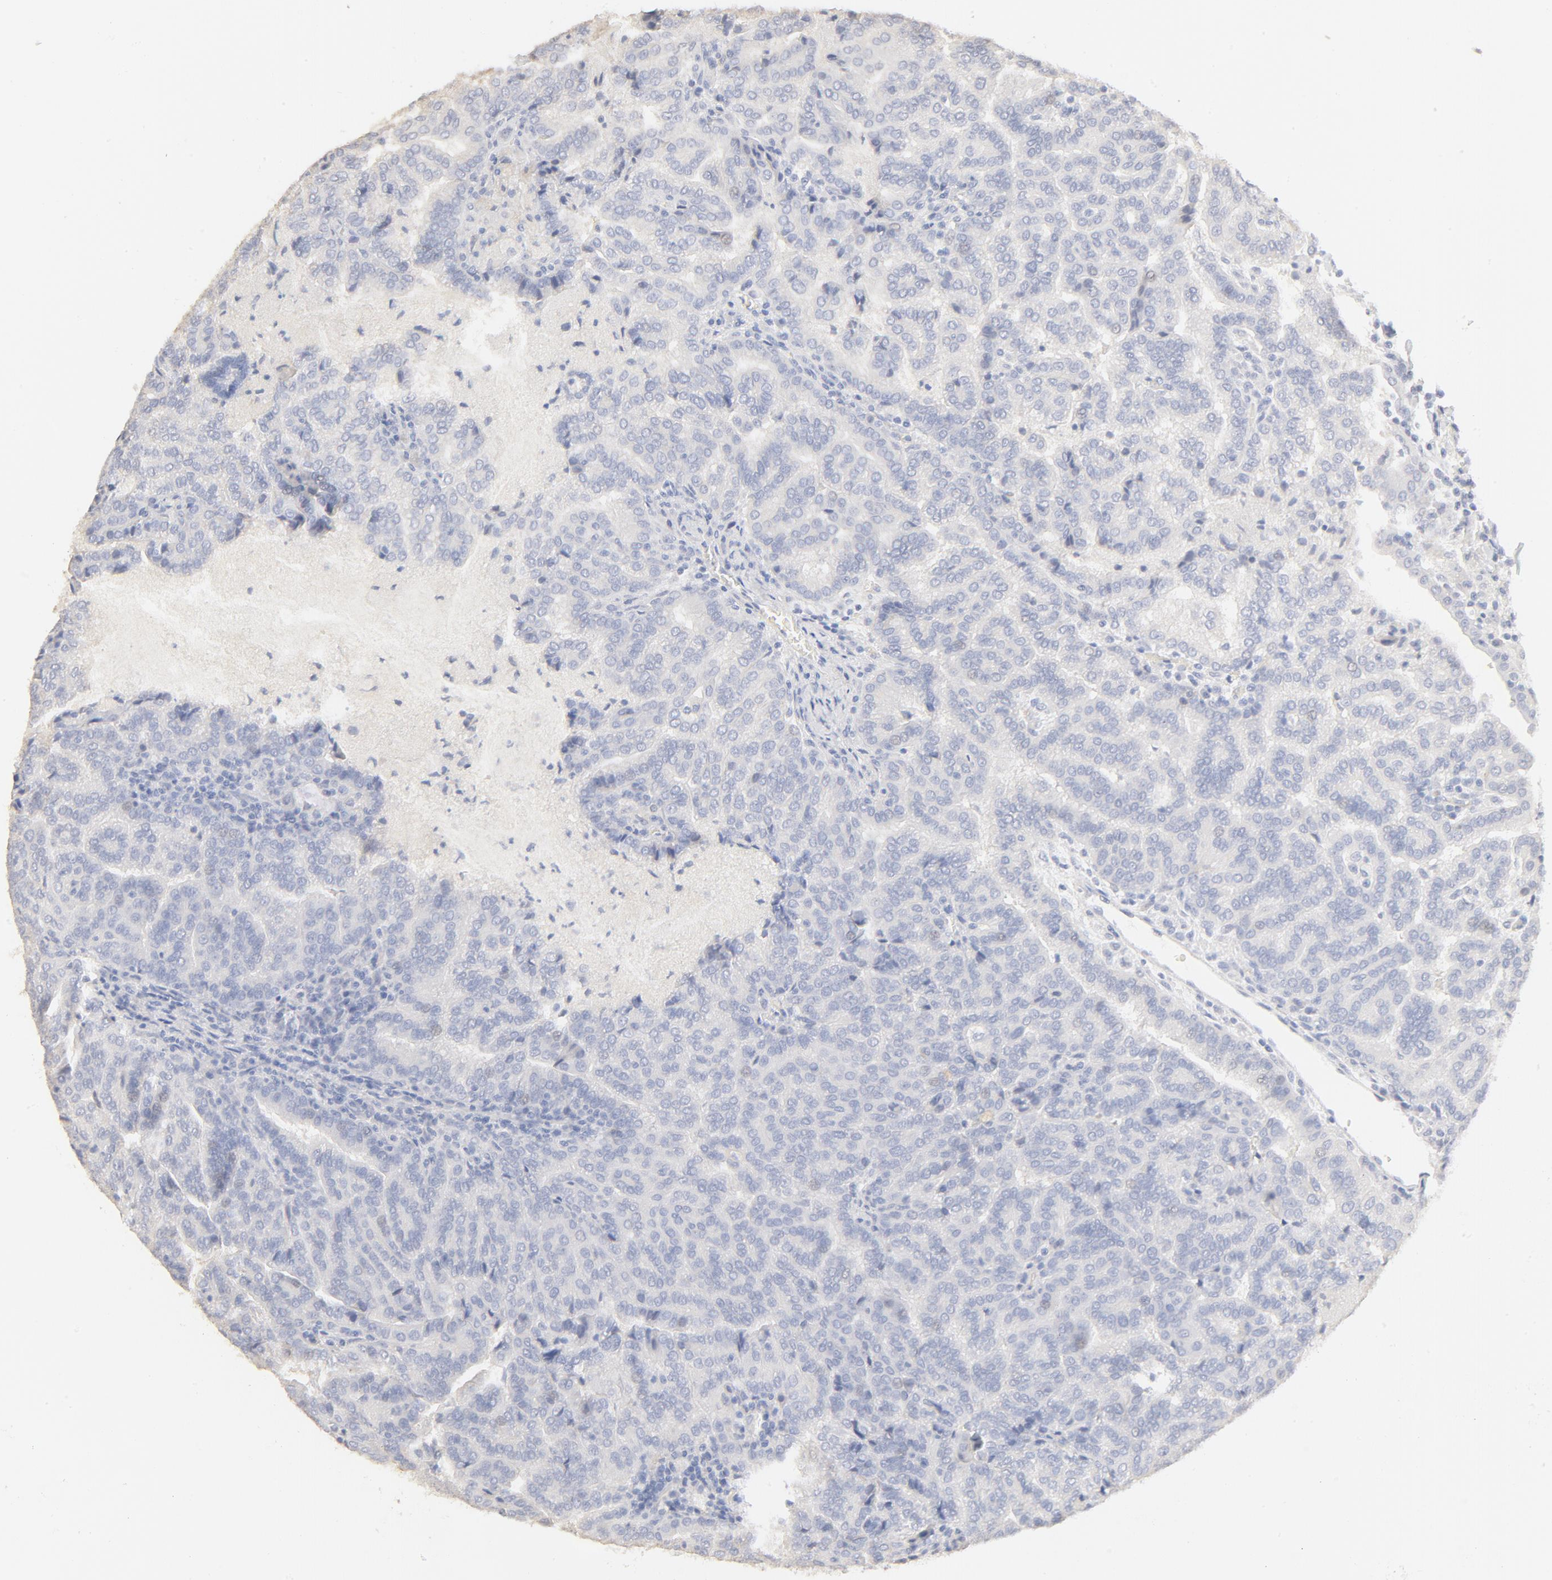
{"staining": {"intensity": "negative", "quantity": "none", "location": "none"}, "tissue": "renal cancer", "cell_type": "Tumor cells", "image_type": "cancer", "snomed": [{"axis": "morphology", "description": "Adenocarcinoma, NOS"}, {"axis": "topography", "description": "Kidney"}], "caption": "Renal cancer was stained to show a protein in brown. There is no significant positivity in tumor cells. The staining is performed using DAB brown chromogen with nuclei counter-stained in using hematoxylin.", "gene": "FCGBP", "patient": {"sex": "male", "age": 61}}